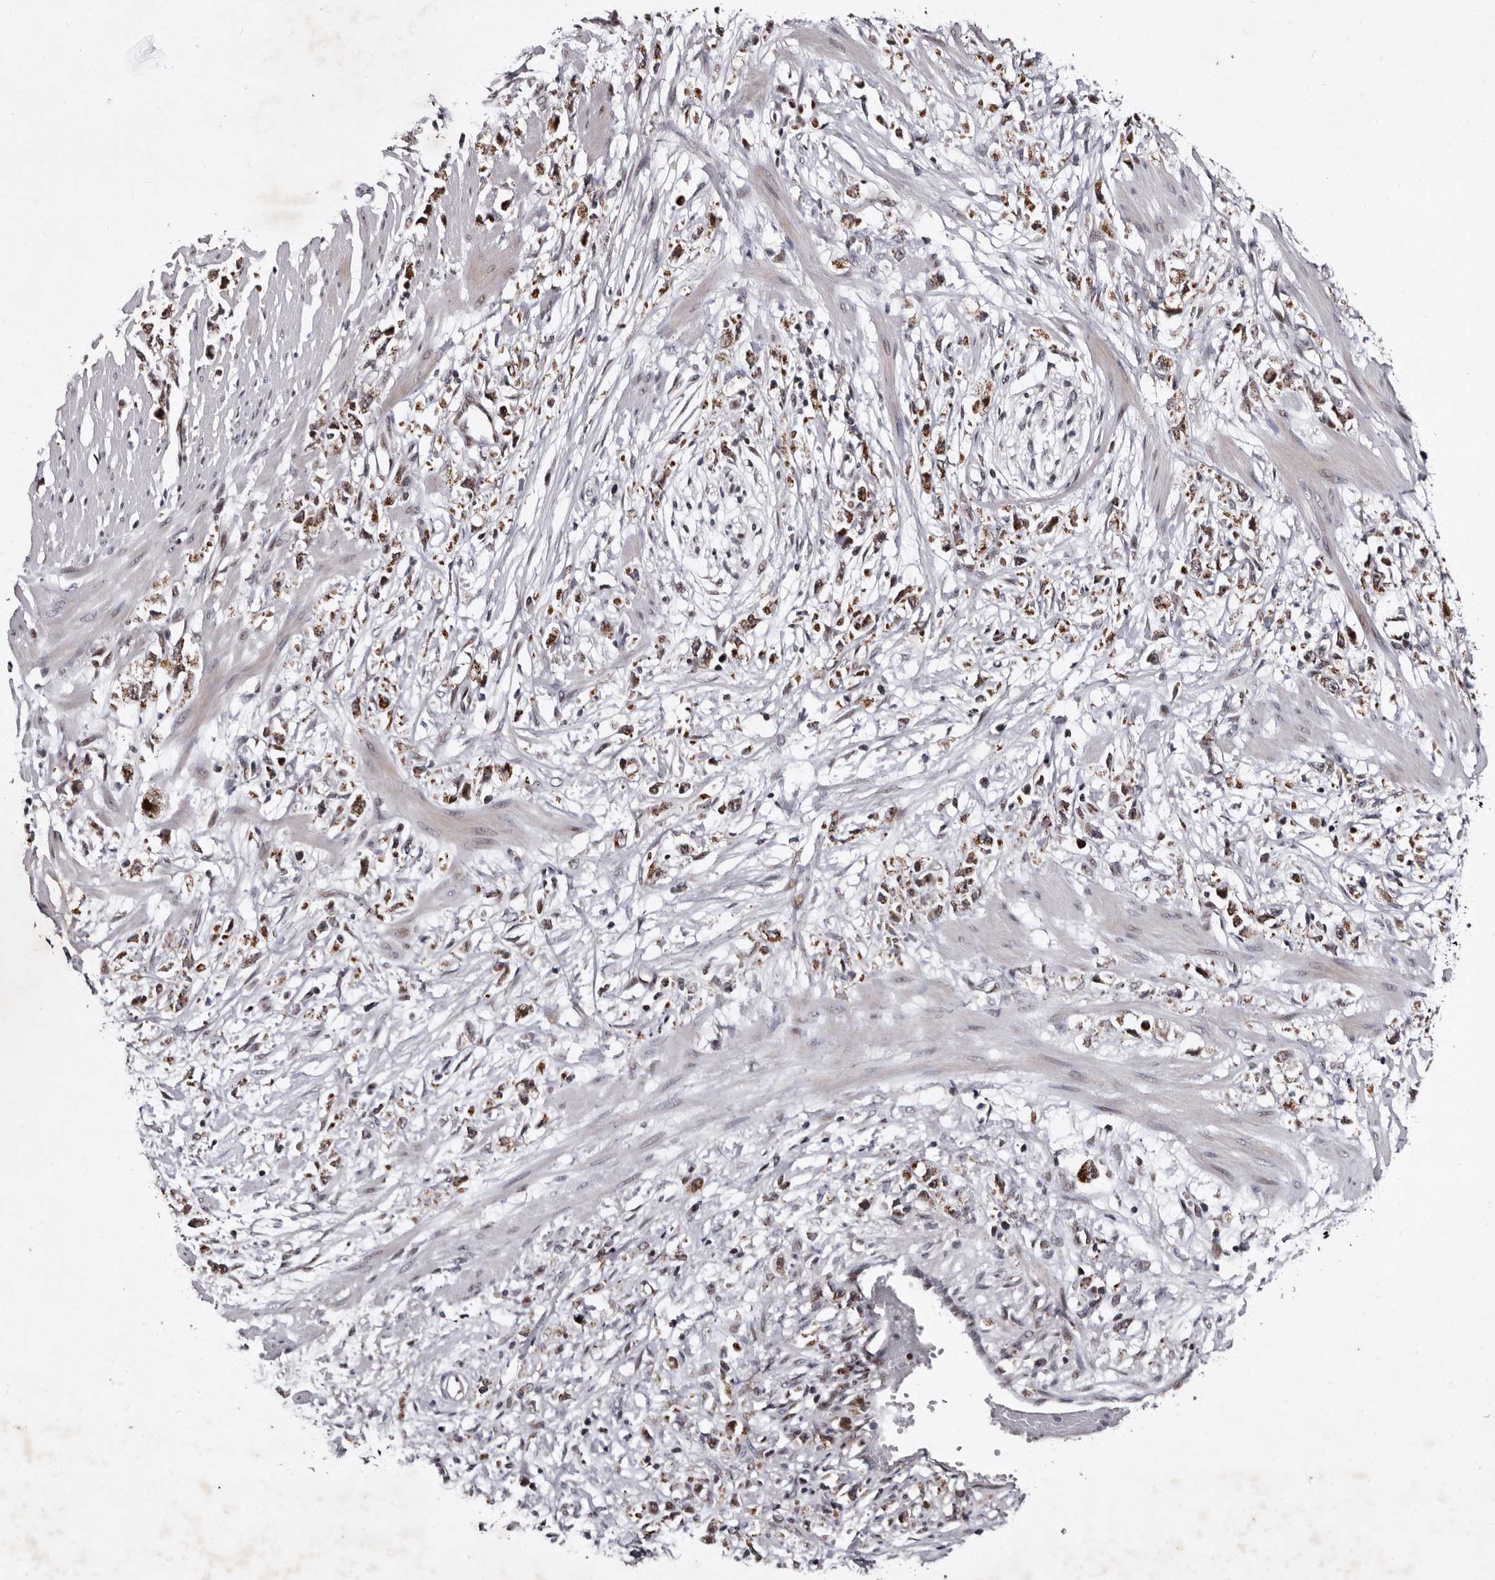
{"staining": {"intensity": "moderate", "quantity": ">75%", "location": "cytoplasmic/membranous,nuclear"}, "tissue": "stomach cancer", "cell_type": "Tumor cells", "image_type": "cancer", "snomed": [{"axis": "morphology", "description": "Adenocarcinoma, NOS"}, {"axis": "topography", "description": "Stomach"}], "caption": "Immunohistochemistry (IHC) photomicrograph of human stomach adenocarcinoma stained for a protein (brown), which shows medium levels of moderate cytoplasmic/membranous and nuclear staining in approximately >75% of tumor cells.", "gene": "TNKS", "patient": {"sex": "female", "age": 59}}